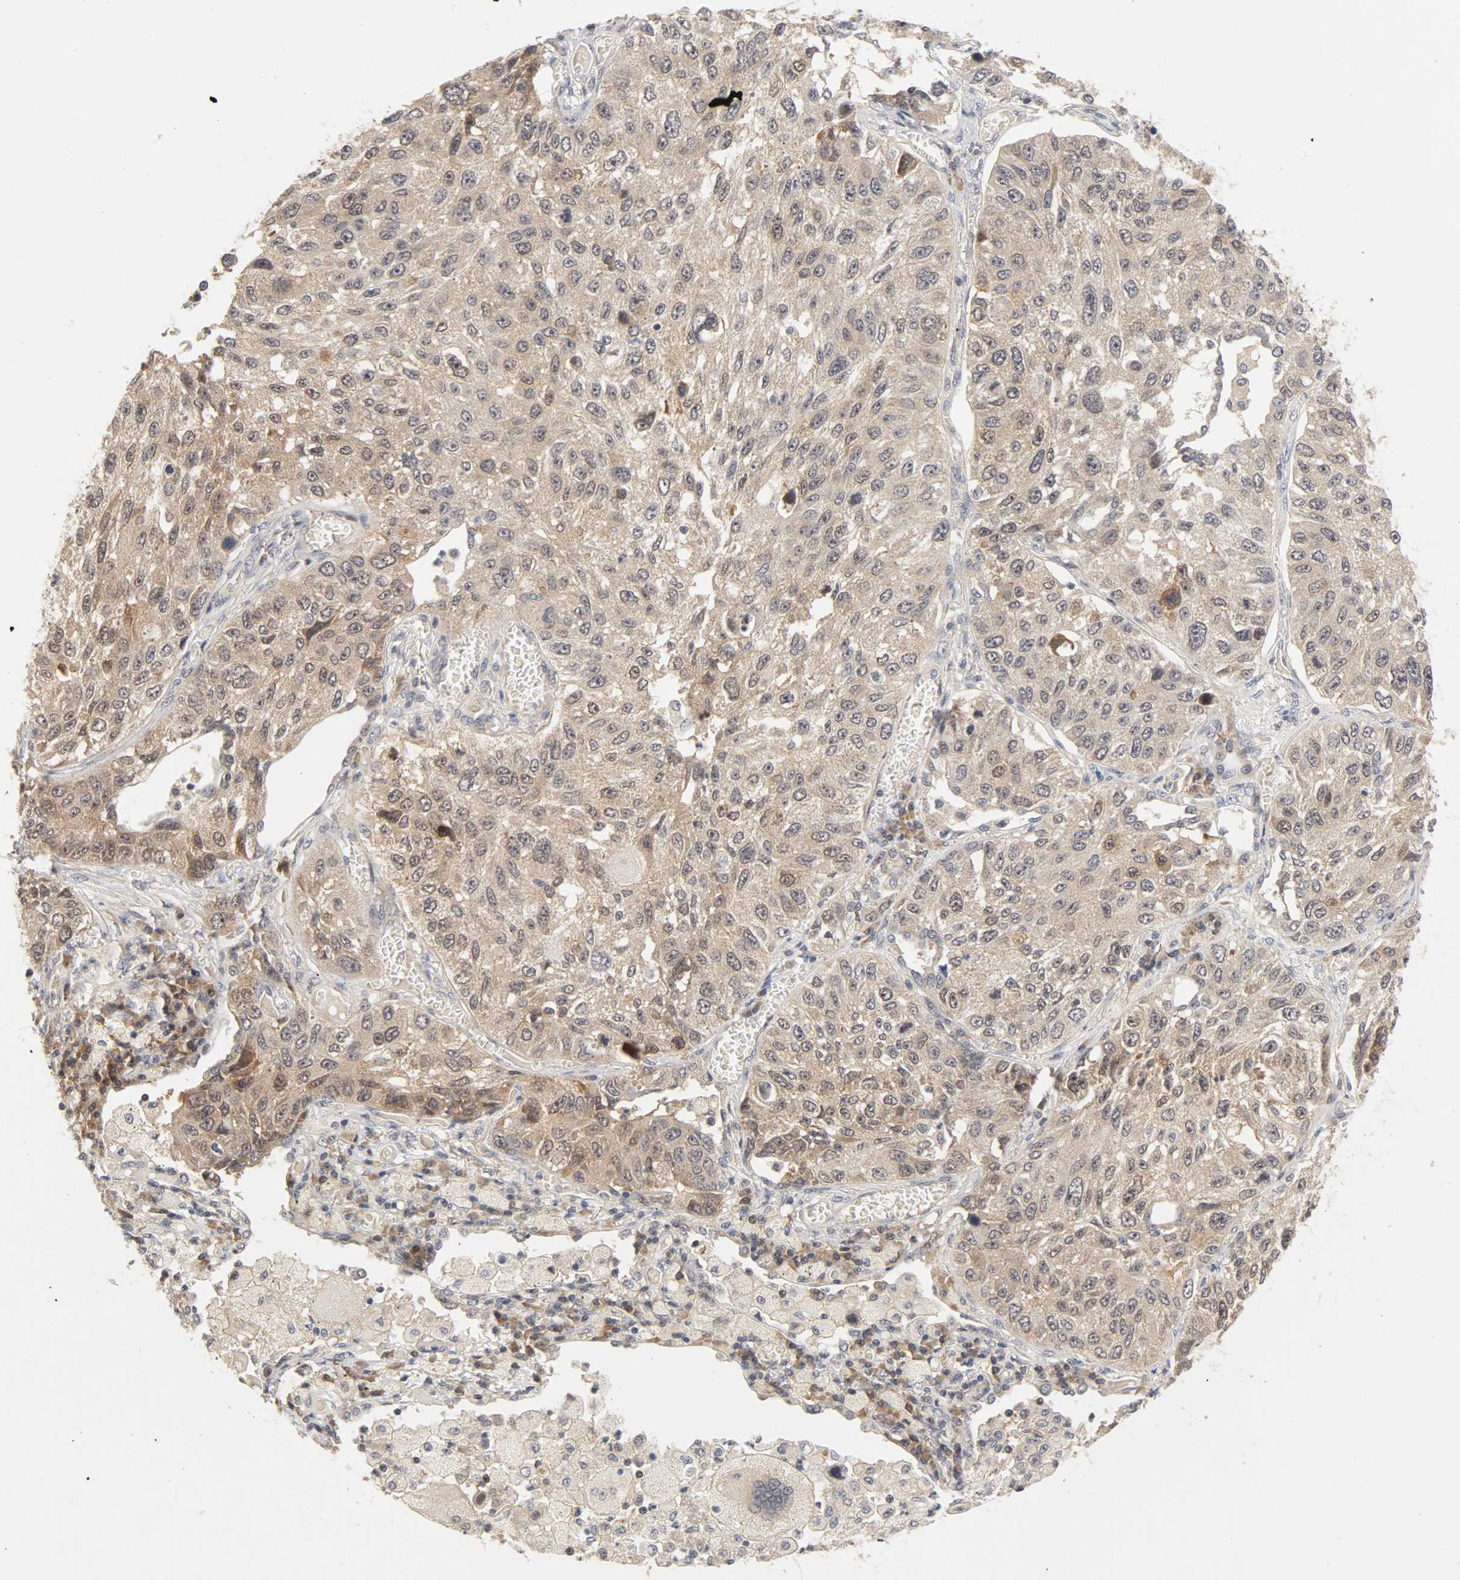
{"staining": {"intensity": "moderate", "quantity": "25%-75%", "location": "cytoplasmic/membranous,nuclear"}, "tissue": "lung cancer", "cell_type": "Tumor cells", "image_type": "cancer", "snomed": [{"axis": "morphology", "description": "Squamous cell carcinoma, NOS"}, {"axis": "topography", "description": "Lung"}], "caption": "Human squamous cell carcinoma (lung) stained with a protein marker shows moderate staining in tumor cells.", "gene": "UBE2M", "patient": {"sex": "male", "age": 71}}